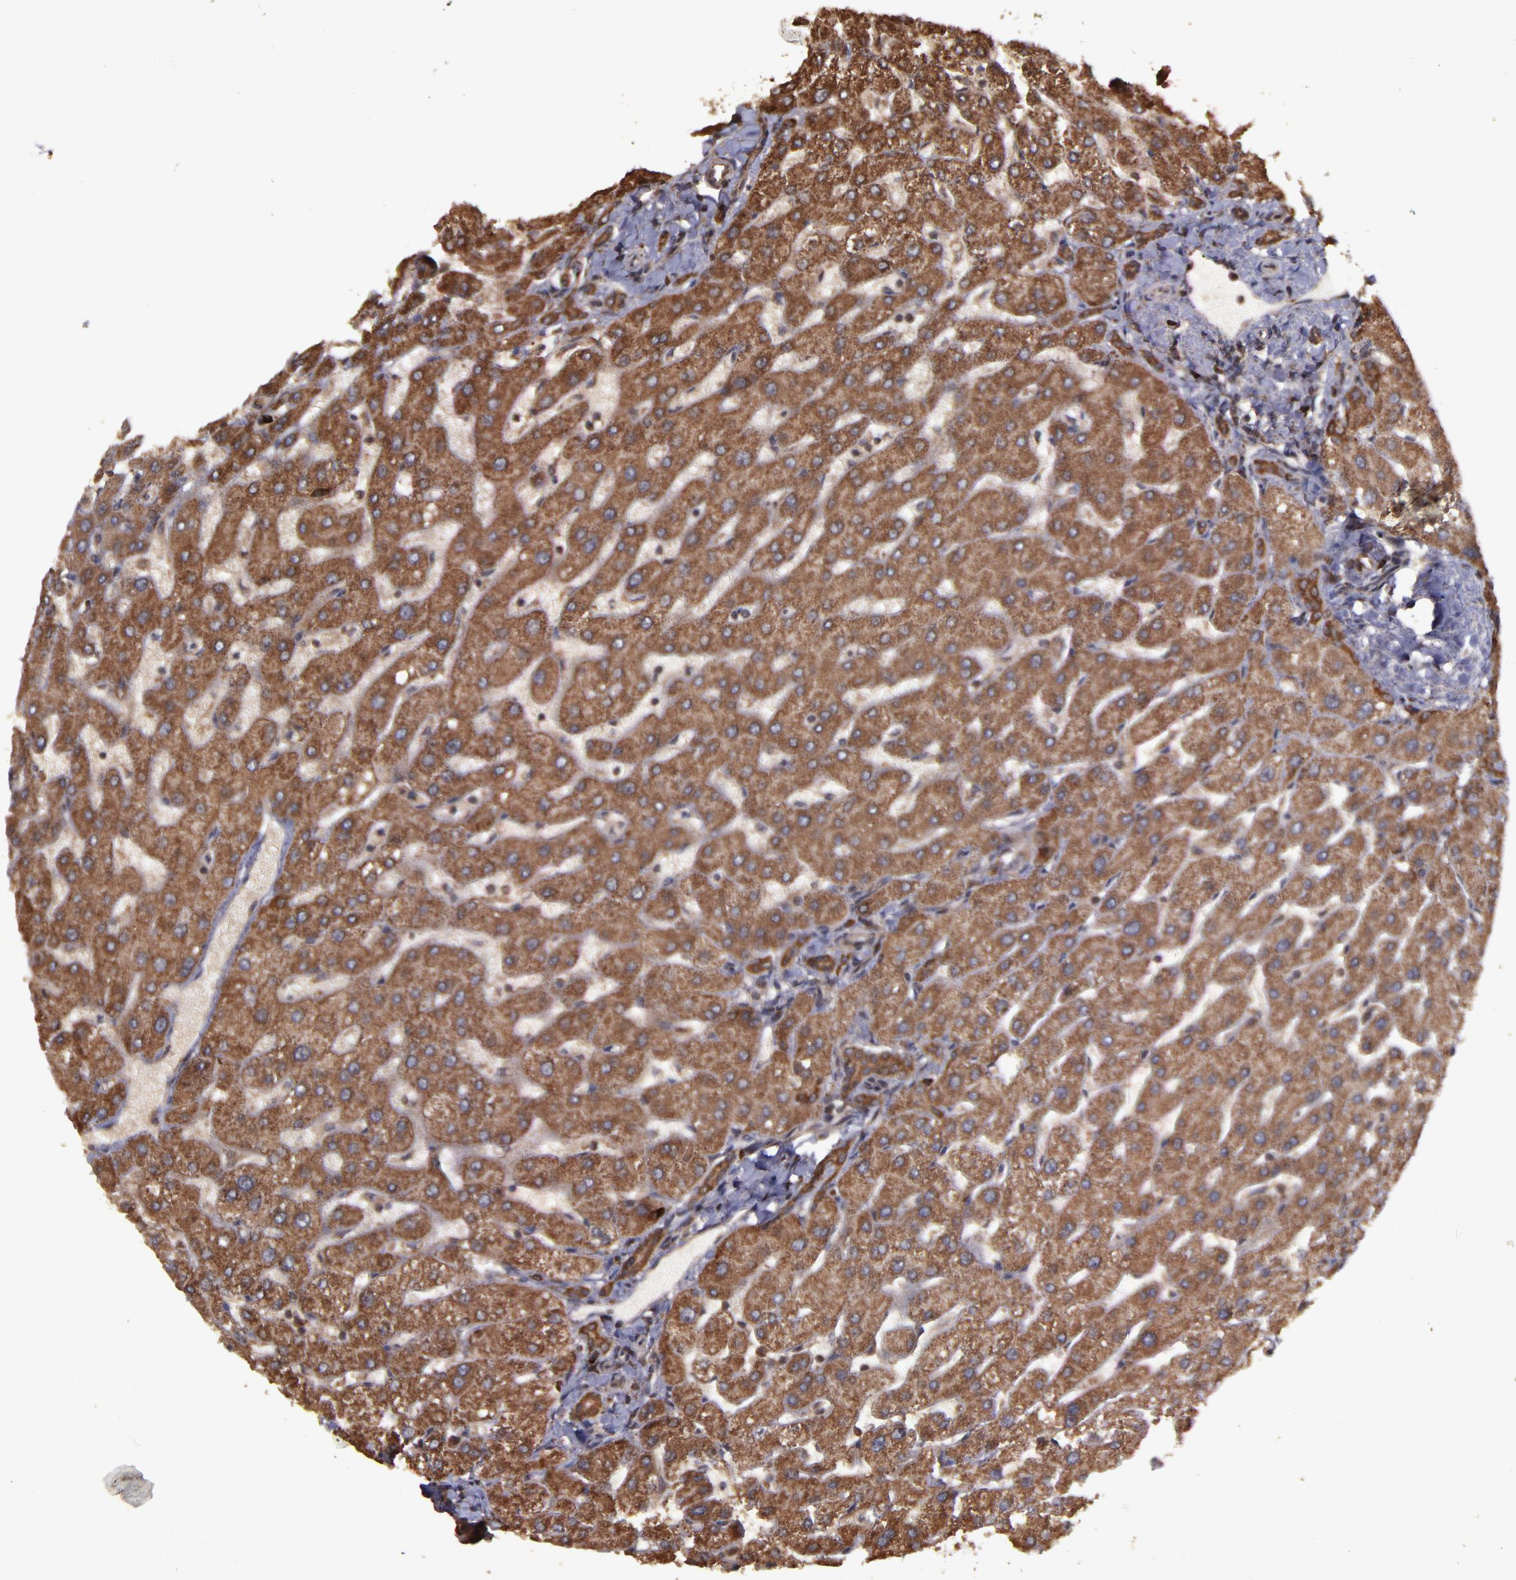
{"staining": {"intensity": "strong", "quantity": ">75%", "location": "cytoplasmic/membranous,nuclear"}, "tissue": "liver", "cell_type": "Cholangiocytes", "image_type": "normal", "snomed": [{"axis": "morphology", "description": "Normal tissue, NOS"}, {"axis": "topography", "description": "Liver"}], "caption": "The image displays immunohistochemical staining of benign liver. There is strong cytoplasmic/membranous,nuclear expression is seen in about >75% of cholangiocytes. Ihc stains the protein of interest in brown and the nuclei are stained blue.", "gene": "EIF4ENIF1", "patient": {"sex": "male", "age": 67}}